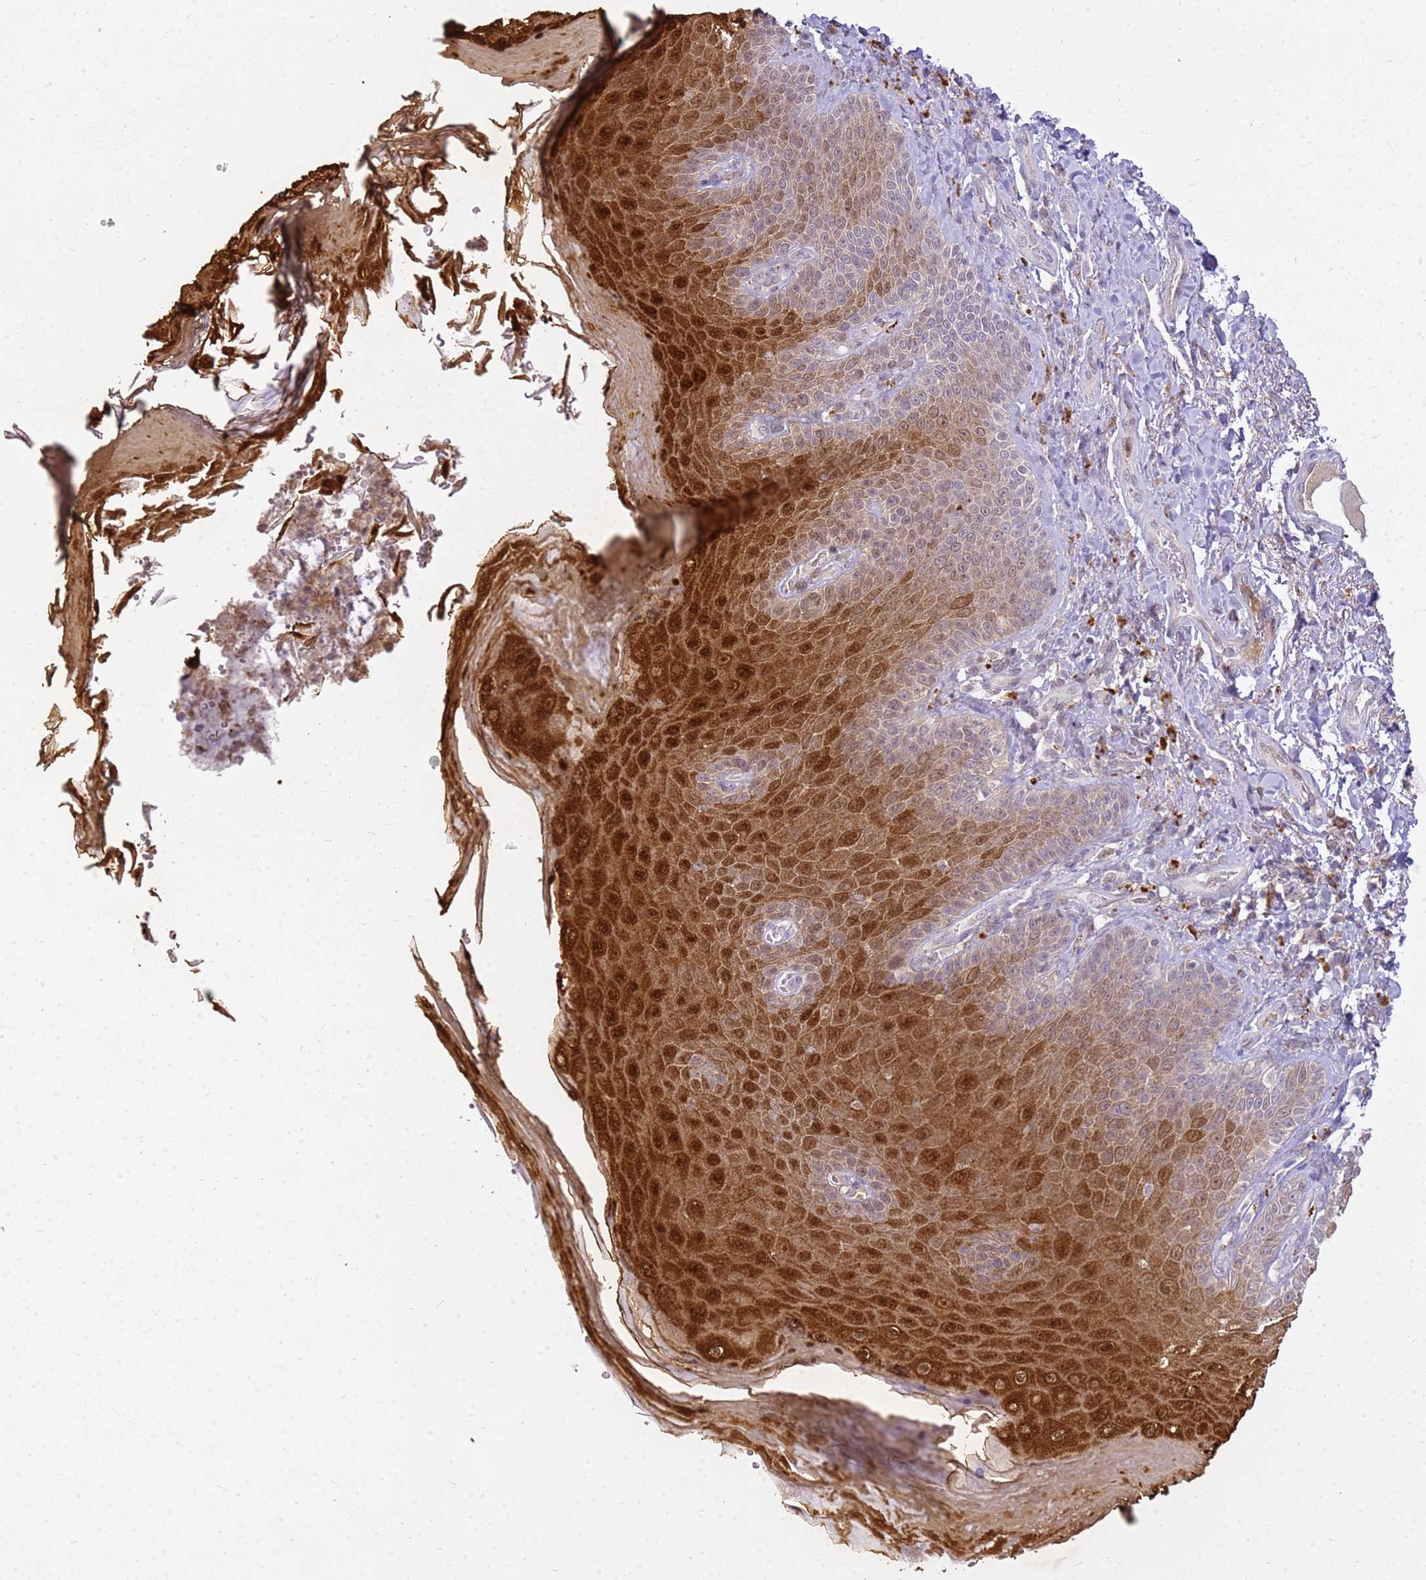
{"staining": {"intensity": "strong", "quantity": "25%-75%", "location": "cytoplasmic/membranous,nuclear"}, "tissue": "skin", "cell_type": "Epidermal cells", "image_type": "normal", "snomed": [{"axis": "morphology", "description": "Normal tissue, NOS"}, {"axis": "topography", "description": "Anal"}], "caption": "This histopathology image displays IHC staining of benign human skin, with high strong cytoplasmic/membranous,nuclear staining in about 25%-75% of epidermal cells.", "gene": "CSTA", "patient": {"sex": "female", "age": 89}}